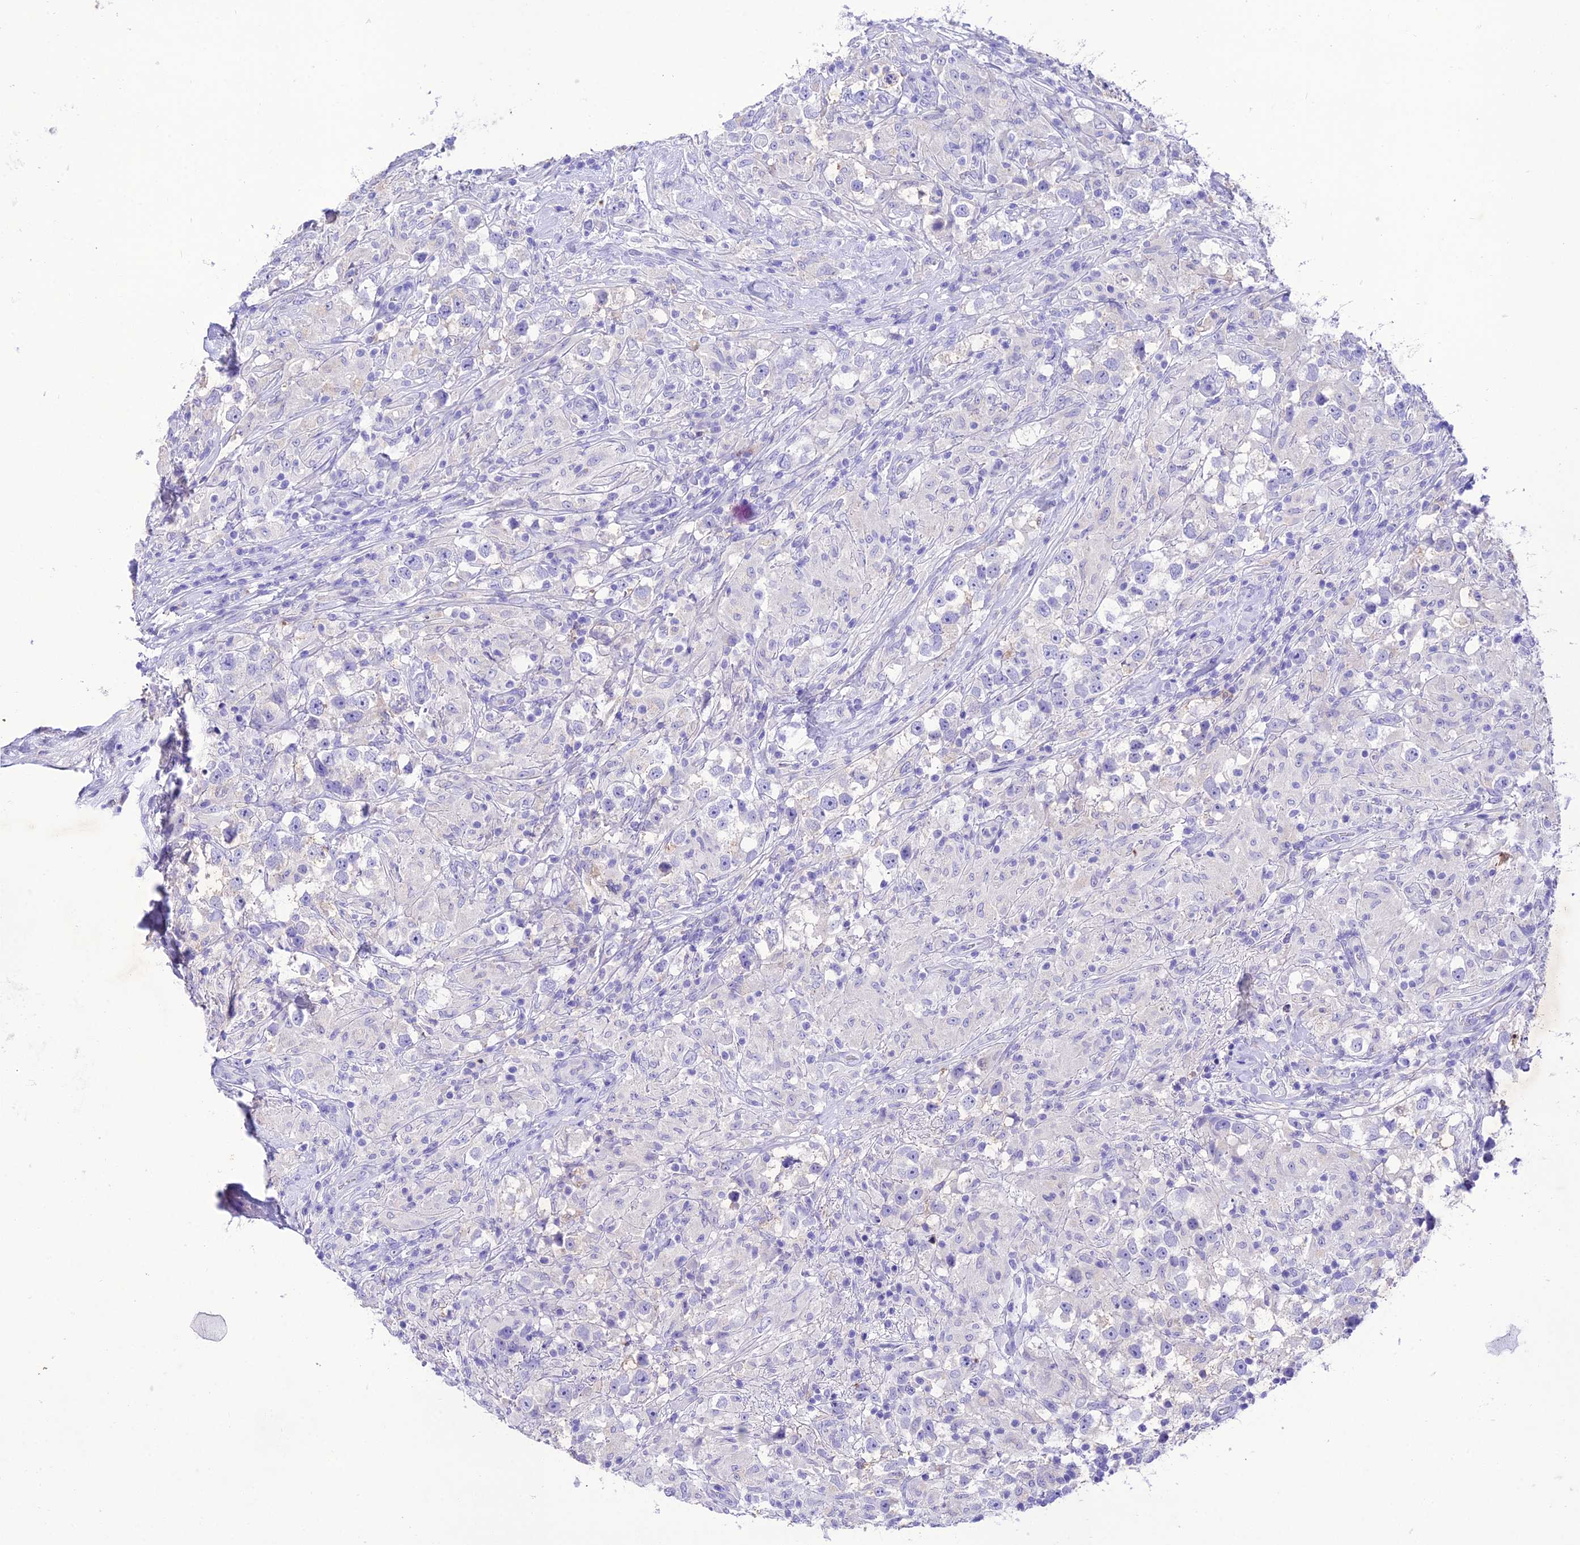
{"staining": {"intensity": "negative", "quantity": "none", "location": "none"}, "tissue": "testis cancer", "cell_type": "Tumor cells", "image_type": "cancer", "snomed": [{"axis": "morphology", "description": "Seminoma, NOS"}, {"axis": "topography", "description": "Testis"}], "caption": "A high-resolution image shows IHC staining of seminoma (testis), which demonstrates no significant expression in tumor cells.", "gene": "NLRP6", "patient": {"sex": "male", "age": 46}}